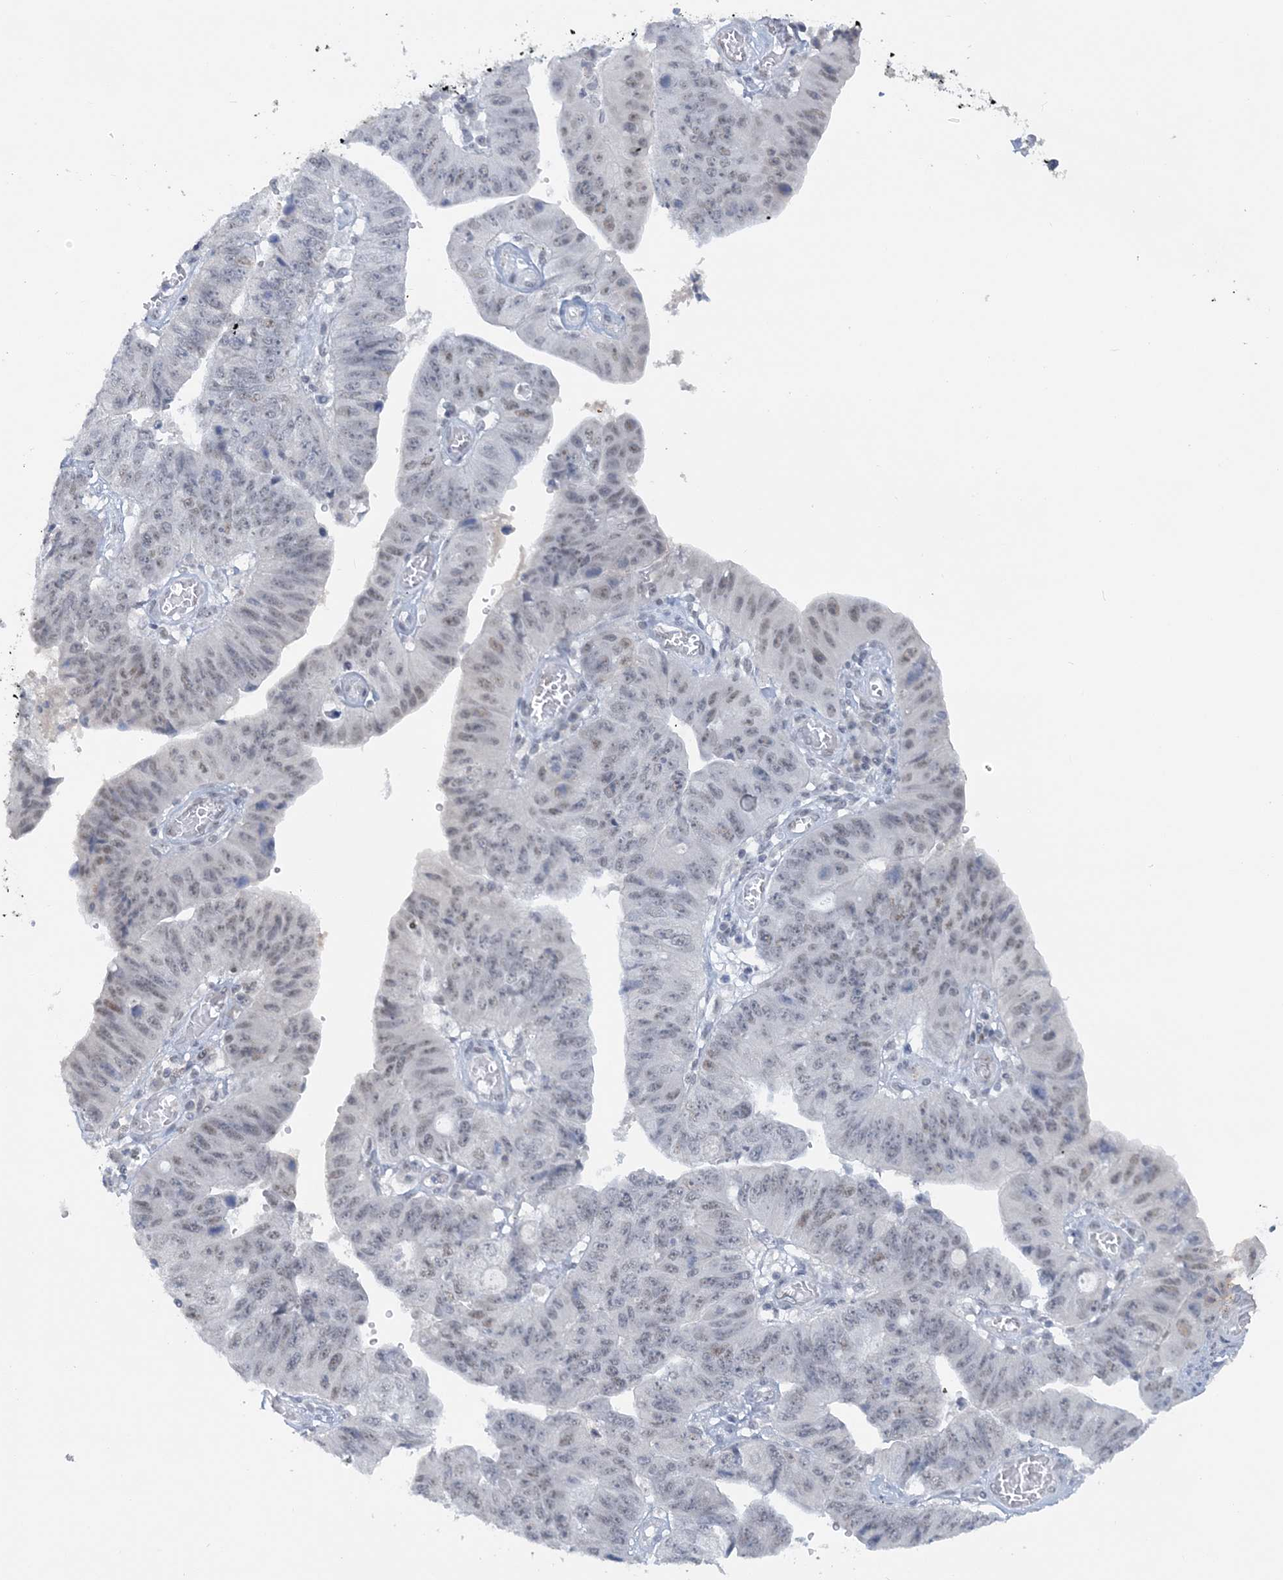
{"staining": {"intensity": "weak", "quantity": "25%-75%", "location": "nuclear"}, "tissue": "stomach cancer", "cell_type": "Tumor cells", "image_type": "cancer", "snomed": [{"axis": "morphology", "description": "Adenocarcinoma, NOS"}, {"axis": "topography", "description": "Stomach"}], "caption": "The micrograph demonstrates a brown stain indicating the presence of a protein in the nuclear of tumor cells in stomach adenocarcinoma.", "gene": "KMT2D", "patient": {"sex": "male", "age": 59}}